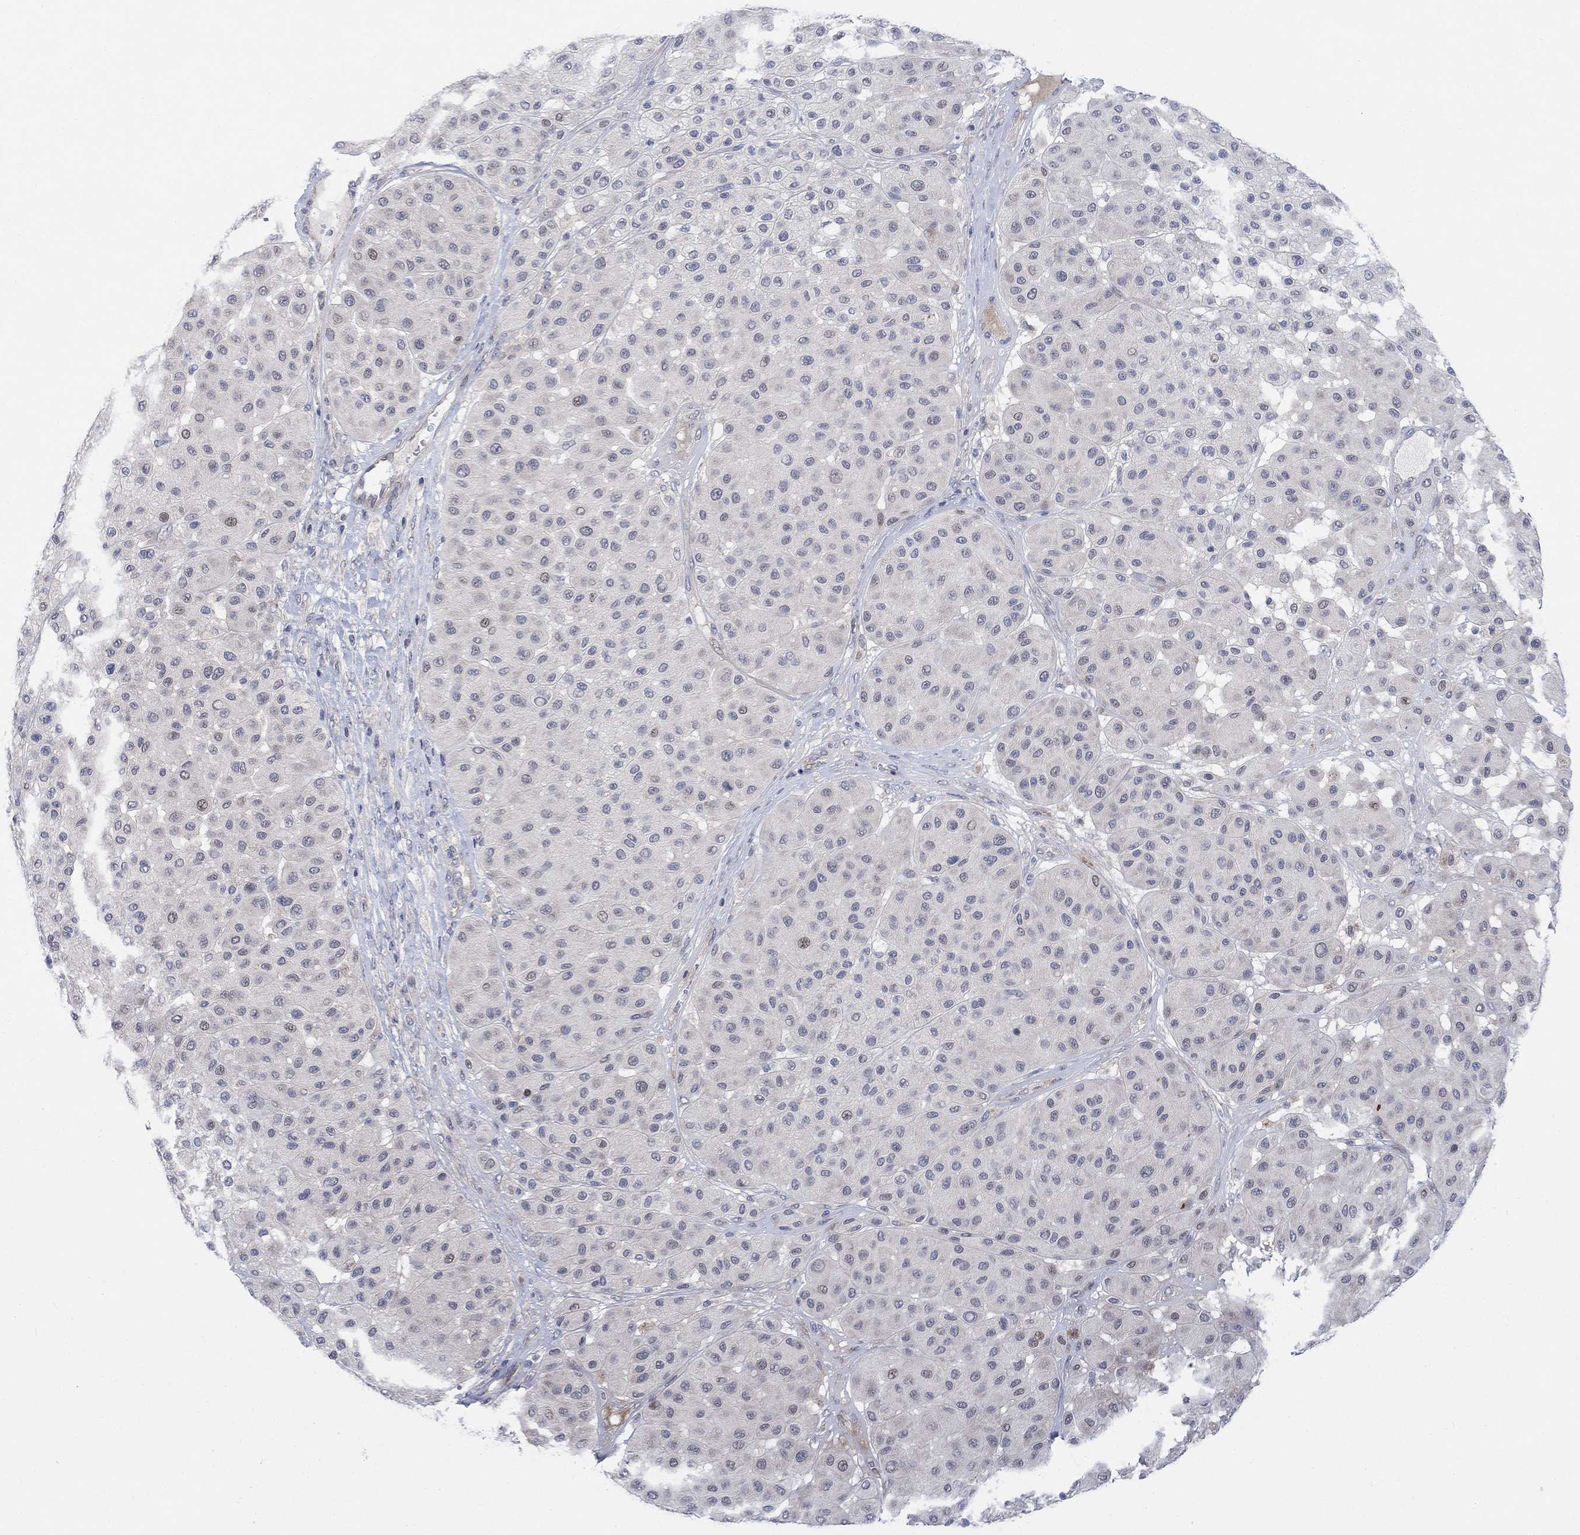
{"staining": {"intensity": "negative", "quantity": "none", "location": "none"}, "tissue": "melanoma", "cell_type": "Tumor cells", "image_type": "cancer", "snomed": [{"axis": "morphology", "description": "Malignant melanoma, Metastatic site"}, {"axis": "topography", "description": "Smooth muscle"}], "caption": "Tumor cells are negative for brown protein staining in malignant melanoma (metastatic site). (Brightfield microscopy of DAB (3,3'-diaminobenzidine) immunohistochemistry at high magnification).", "gene": "CNTF", "patient": {"sex": "male", "age": 41}}